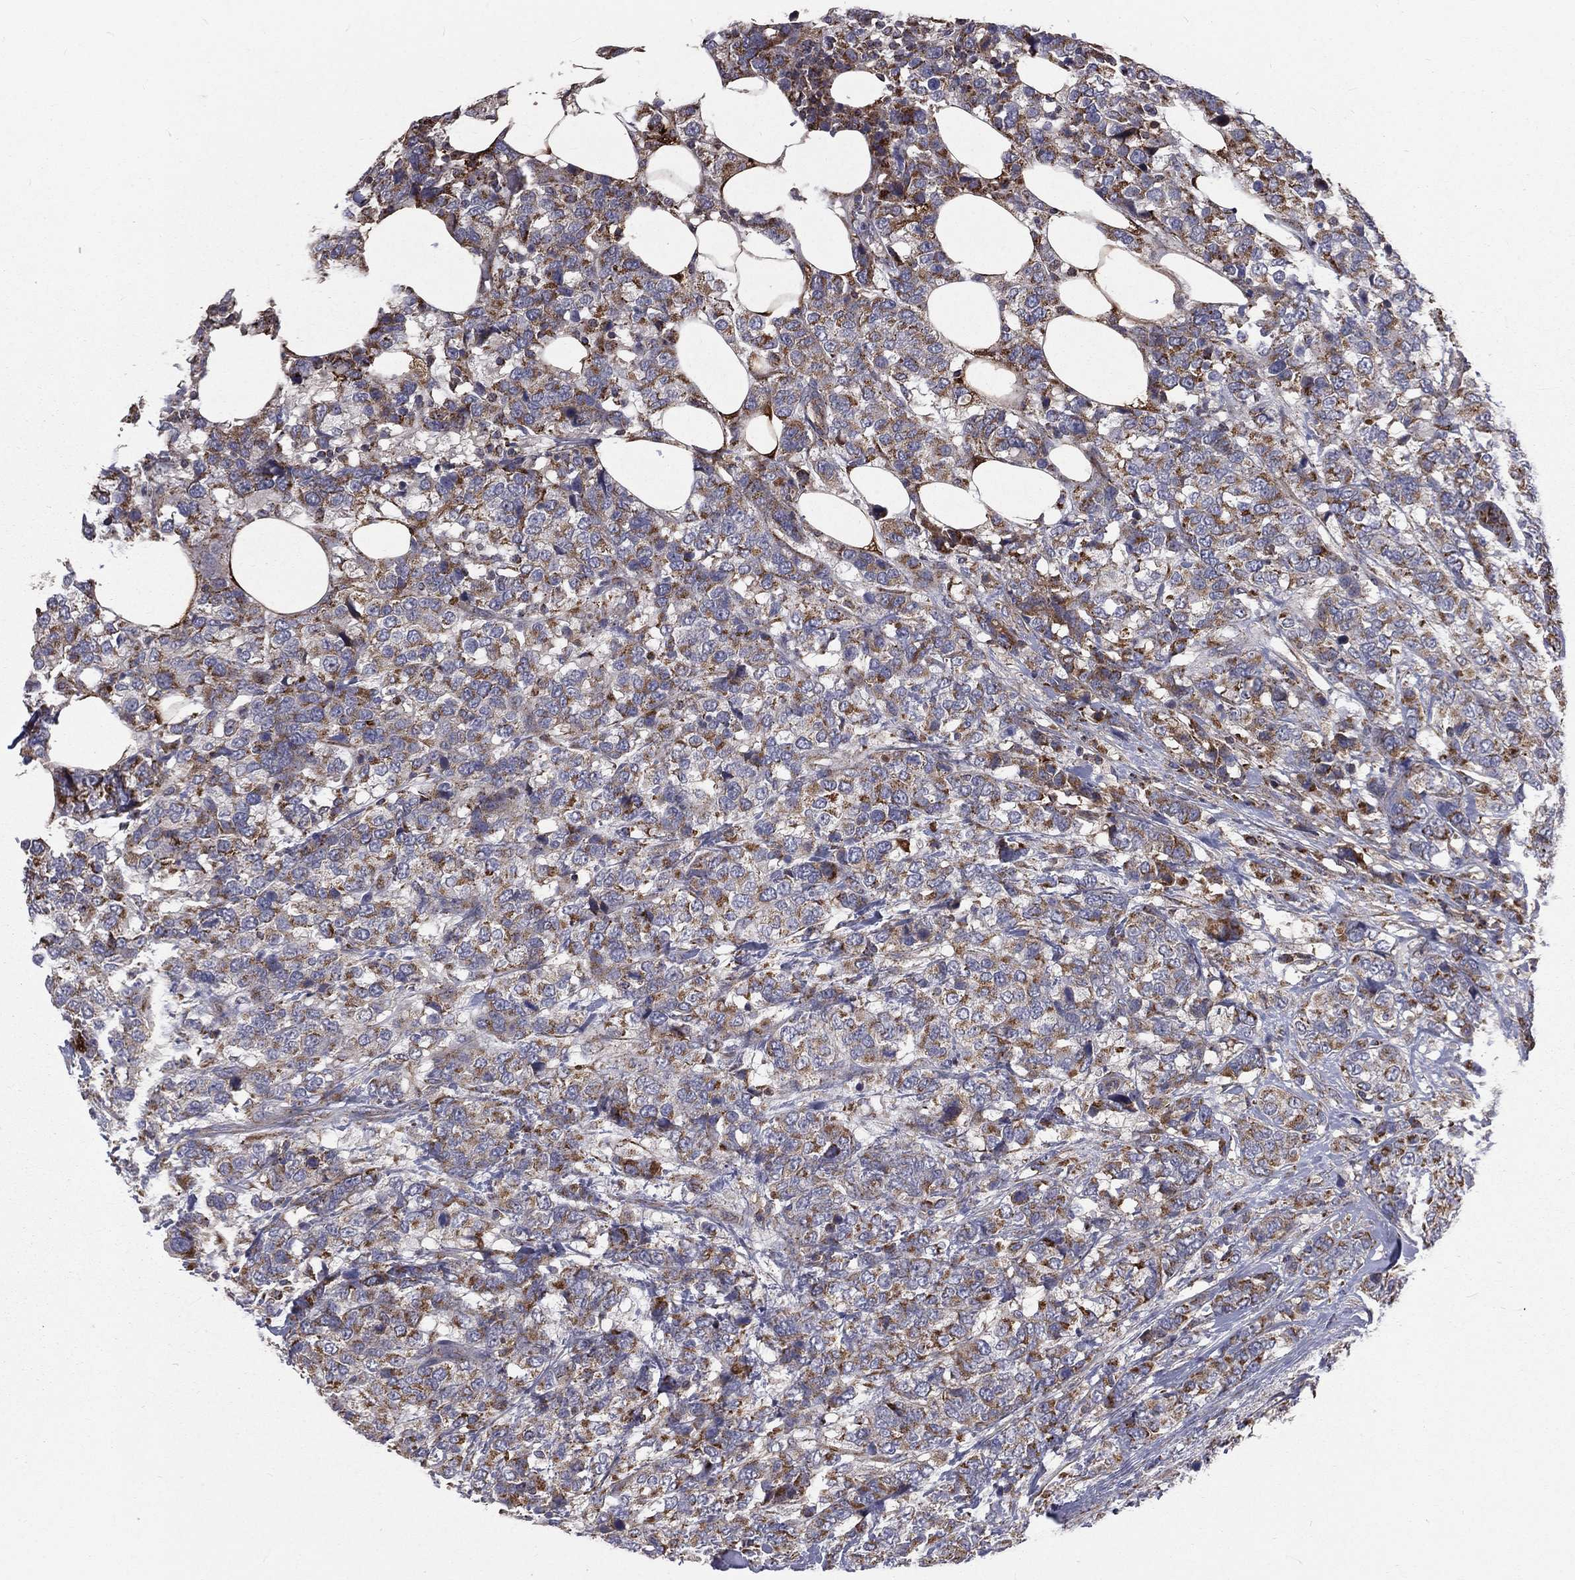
{"staining": {"intensity": "moderate", "quantity": ">75%", "location": "cytoplasmic/membranous"}, "tissue": "breast cancer", "cell_type": "Tumor cells", "image_type": "cancer", "snomed": [{"axis": "morphology", "description": "Lobular carcinoma"}, {"axis": "topography", "description": "Breast"}], "caption": "The micrograph shows staining of breast cancer (lobular carcinoma), revealing moderate cytoplasmic/membranous protein staining (brown color) within tumor cells. The protein of interest is shown in brown color, while the nuclei are stained blue.", "gene": "GPD1", "patient": {"sex": "female", "age": 59}}